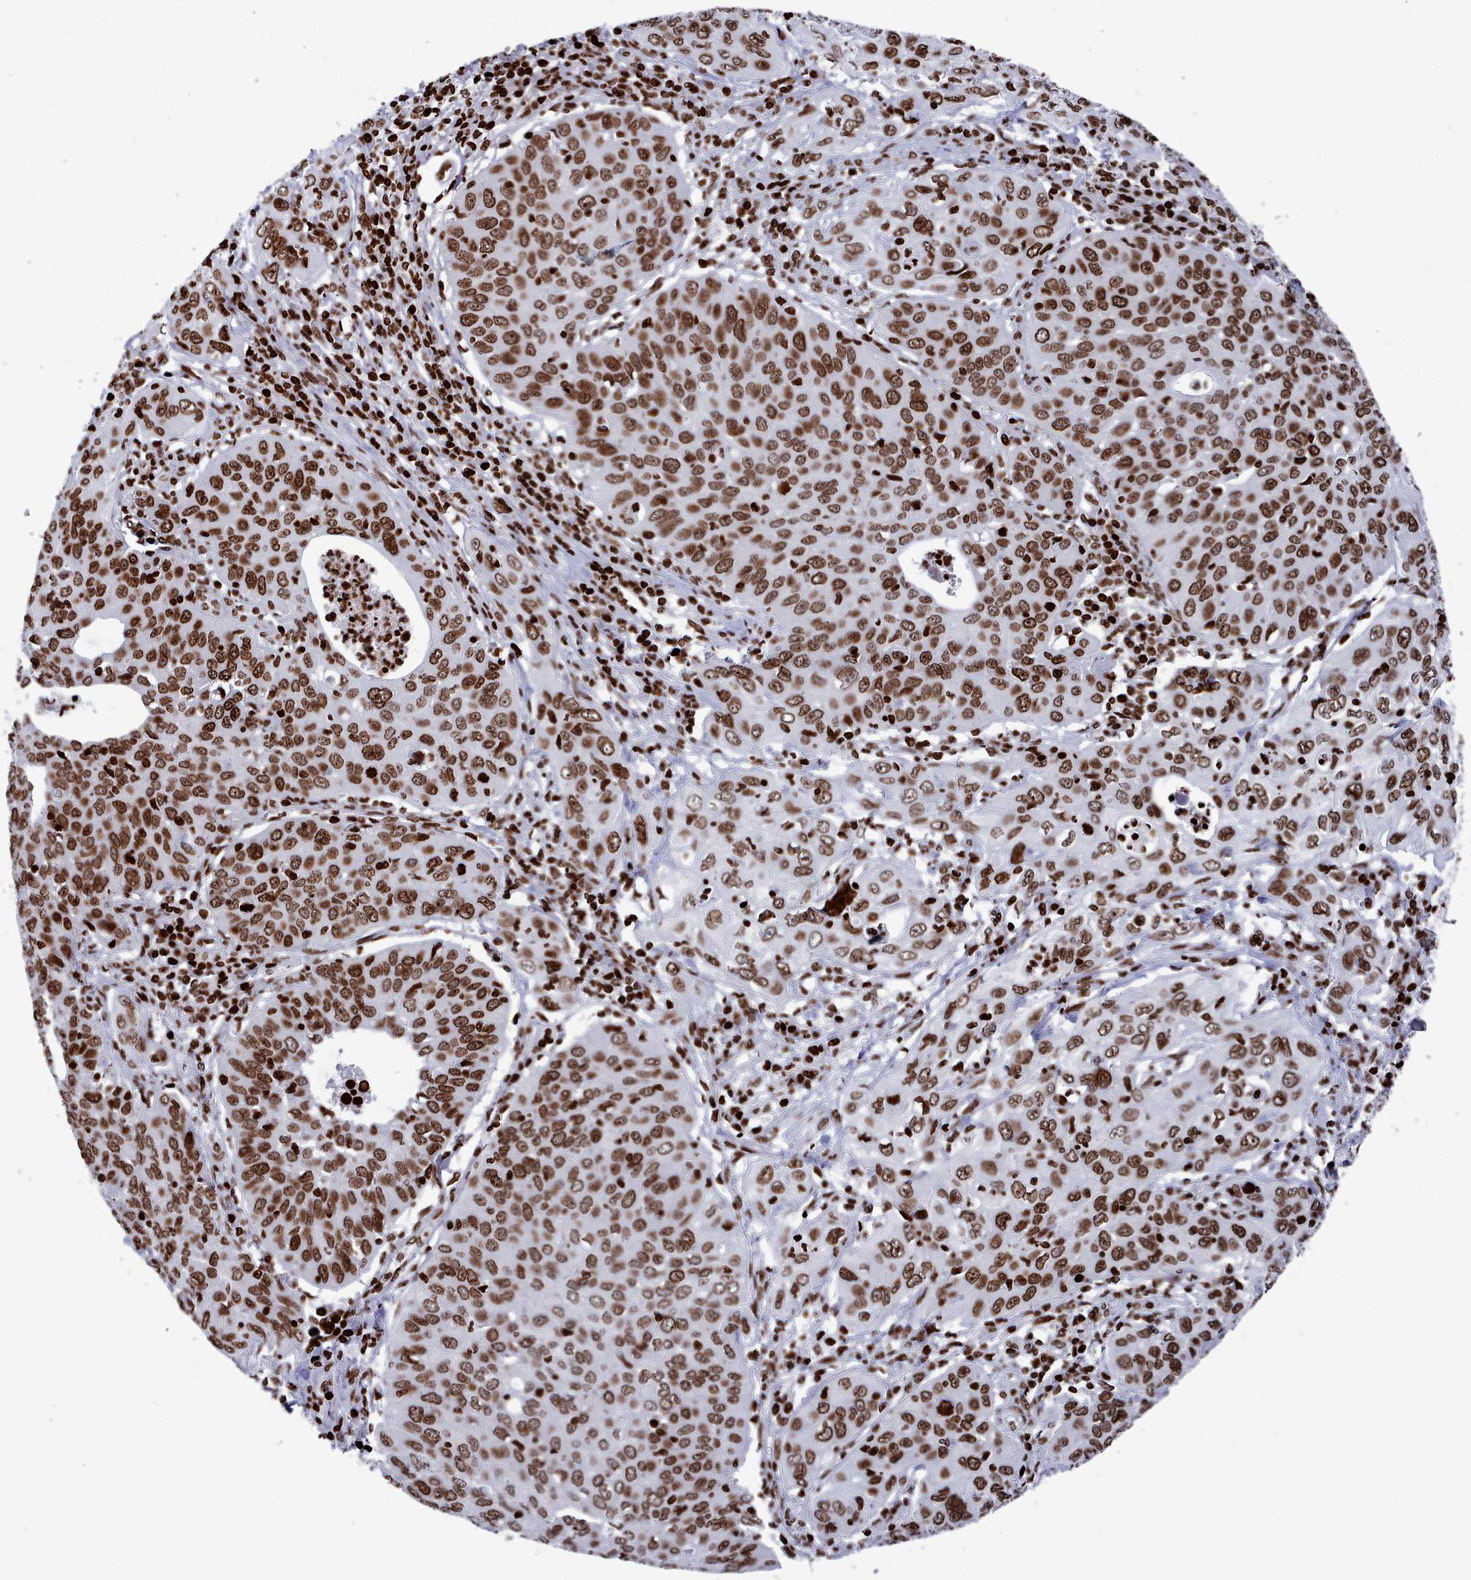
{"staining": {"intensity": "strong", "quantity": ">75%", "location": "nuclear"}, "tissue": "cervical cancer", "cell_type": "Tumor cells", "image_type": "cancer", "snomed": [{"axis": "morphology", "description": "Squamous cell carcinoma, NOS"}, {"axis": "topography", "description": "Cervix"}], "caption": "Human squamous cell carcinoma (cervical) stained with a brown dye shows strong nuclear positive expression in about >75% of tumor cells.", "gene": "PCDHB12", "patient": {"sex": "female", "age": 36}}